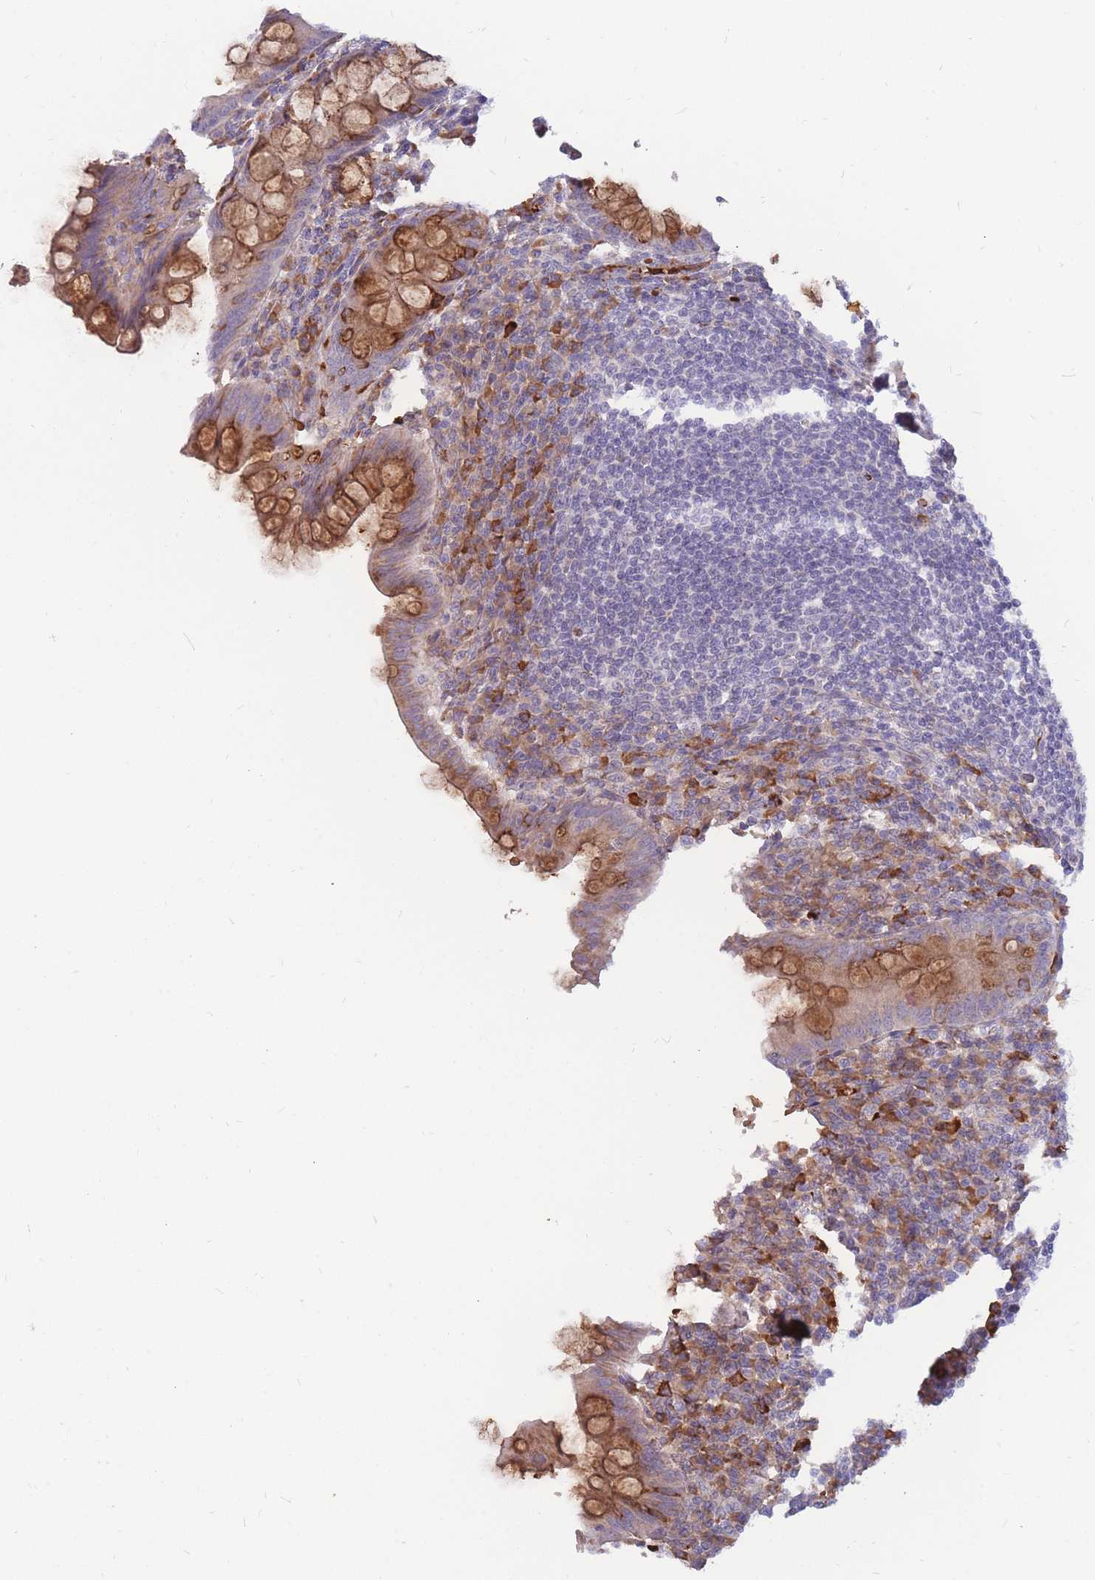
{"staining": {"intensity": "moderate", "quantity": "25%-75%", "location": "cytoplasmic/membranous"}, "tissue": "appendix", "cell_type": "Glandular cells", "image_type": "normal", "snomed": [{"axis": "morphology", "description": "Normal tissue, NOS"}, {"axis": "topography", "description": "Appendix"}], "caption": "This photomicrograph reveals IHC staining of benign human appendix, with medium moderate cytoplasmic/membranous positivity in approximately 25%-75% of glandular cells.", "gene": "ATP10D", "patient": {"sex": "female", "age": 33}}